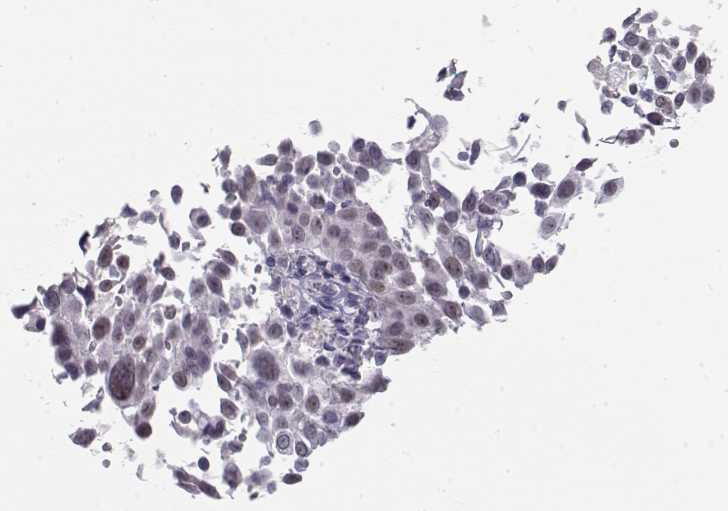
{"staining": {"intensity": "weak", "quantity": "<25%", "location": "nuclear"}, "tissue": "cervical cancer", "cell_type": "Tumor cells", "image_type": "cancer", "snomed": [{"axis": "morphology", "description": "Squamous cell carcinoma, NOS"}, {"axis": "topography", "description": "Cervix"}], "caption": "The photomicrograph displays no staining of tumor cells in cervical cancer.", "gene": "OPN5", "patient": {"sex": "female", "age": 26}}